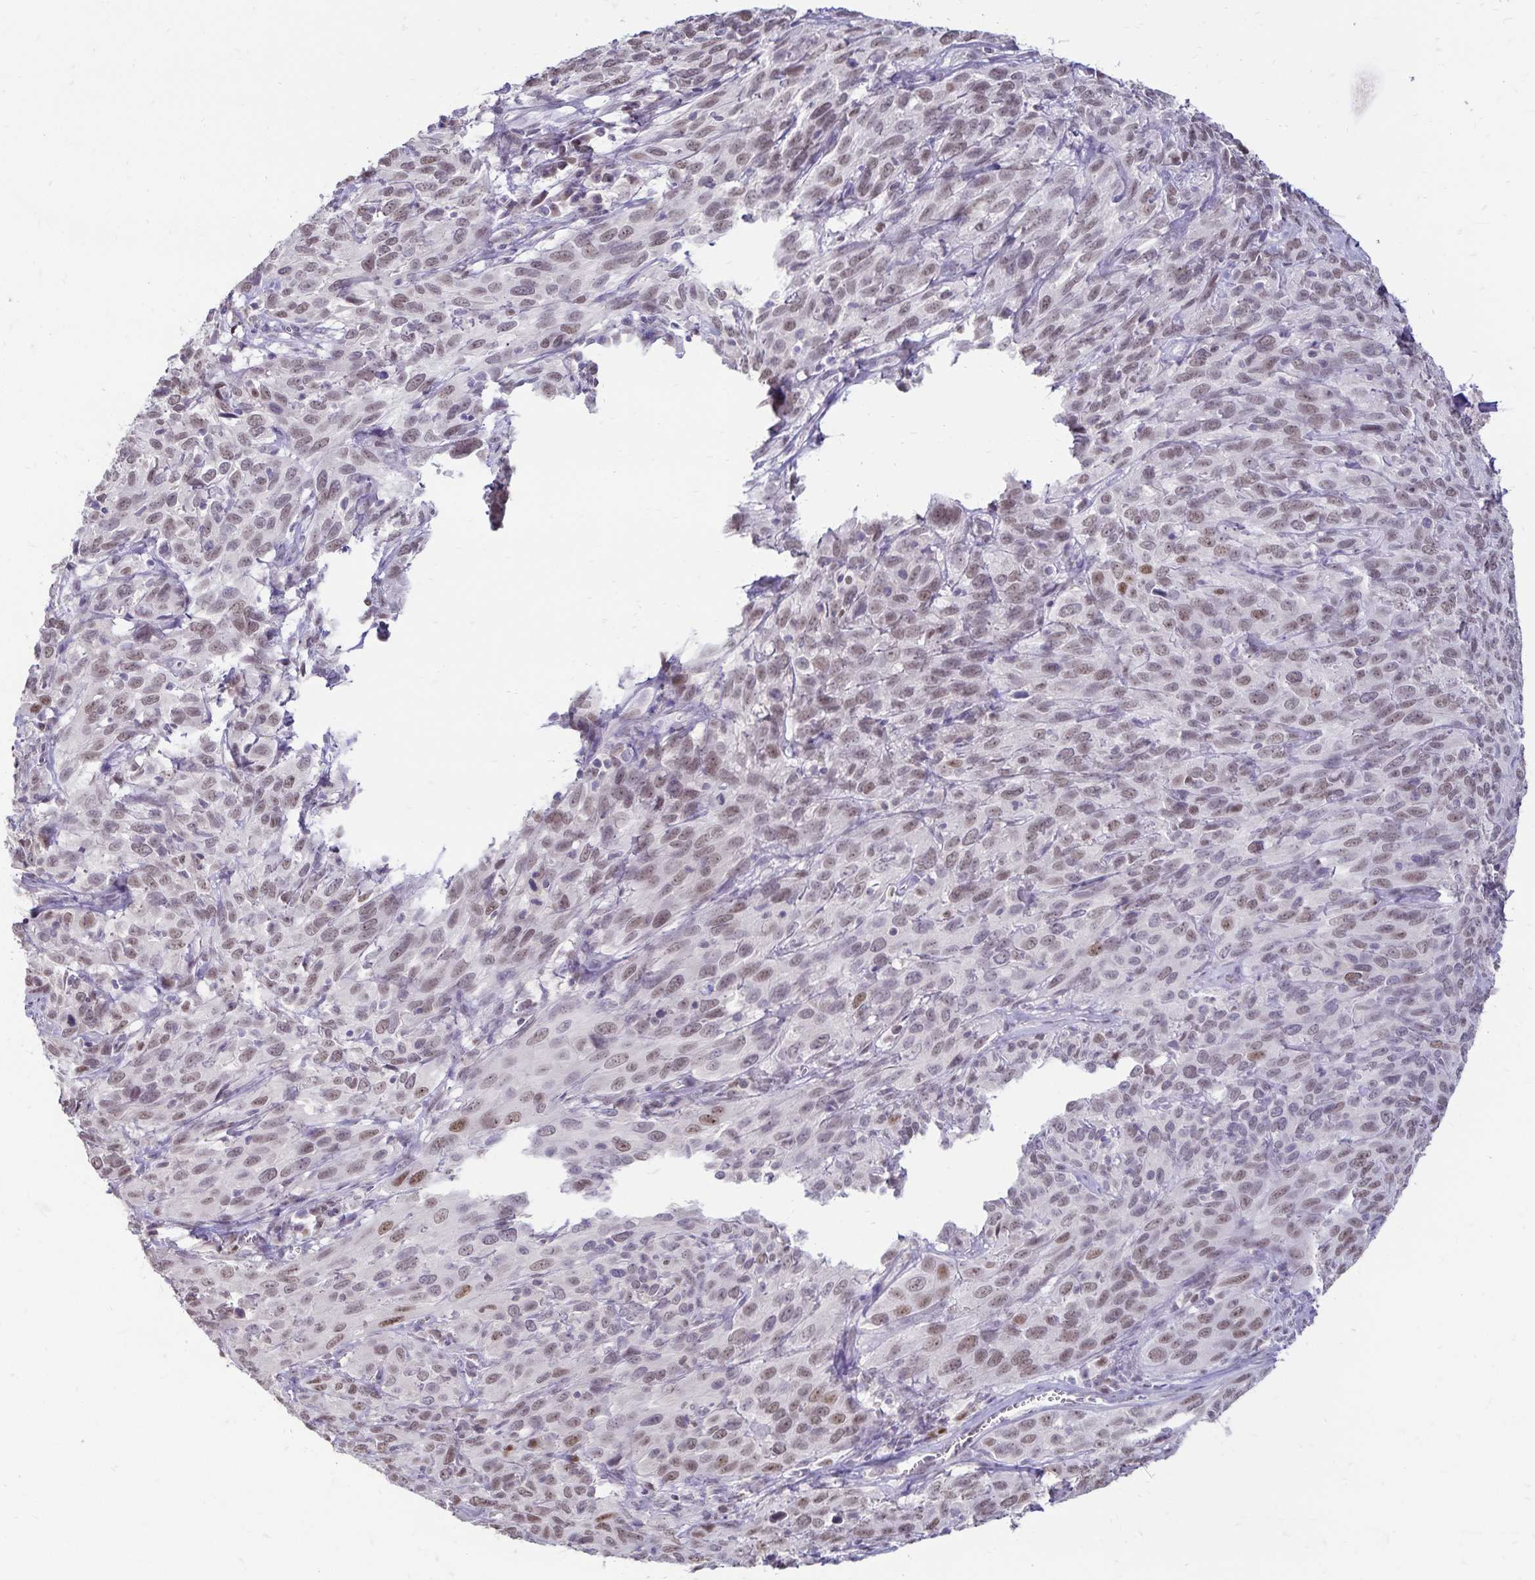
{"staining": {"intensity": "weak", "quantity": ">75%", "location": "nuclear"}, "tissue": "cervical cancer", "cell_type": "Tumor cells", "image_type": "cancer", "snomed": [{"axis": "morphology", "description": "Squamous cell carcinoma, NOS"}, {"axis": "topography", "description": "Cervix"}], "caption": "Immunohistochemical staining of squamous cell carcinoma (cervical) exhibits weak nuclear protein staining in approximately >75% of tumor cells.", "gene": "POLB", "patient": {"sex": "female", "age": 51}}